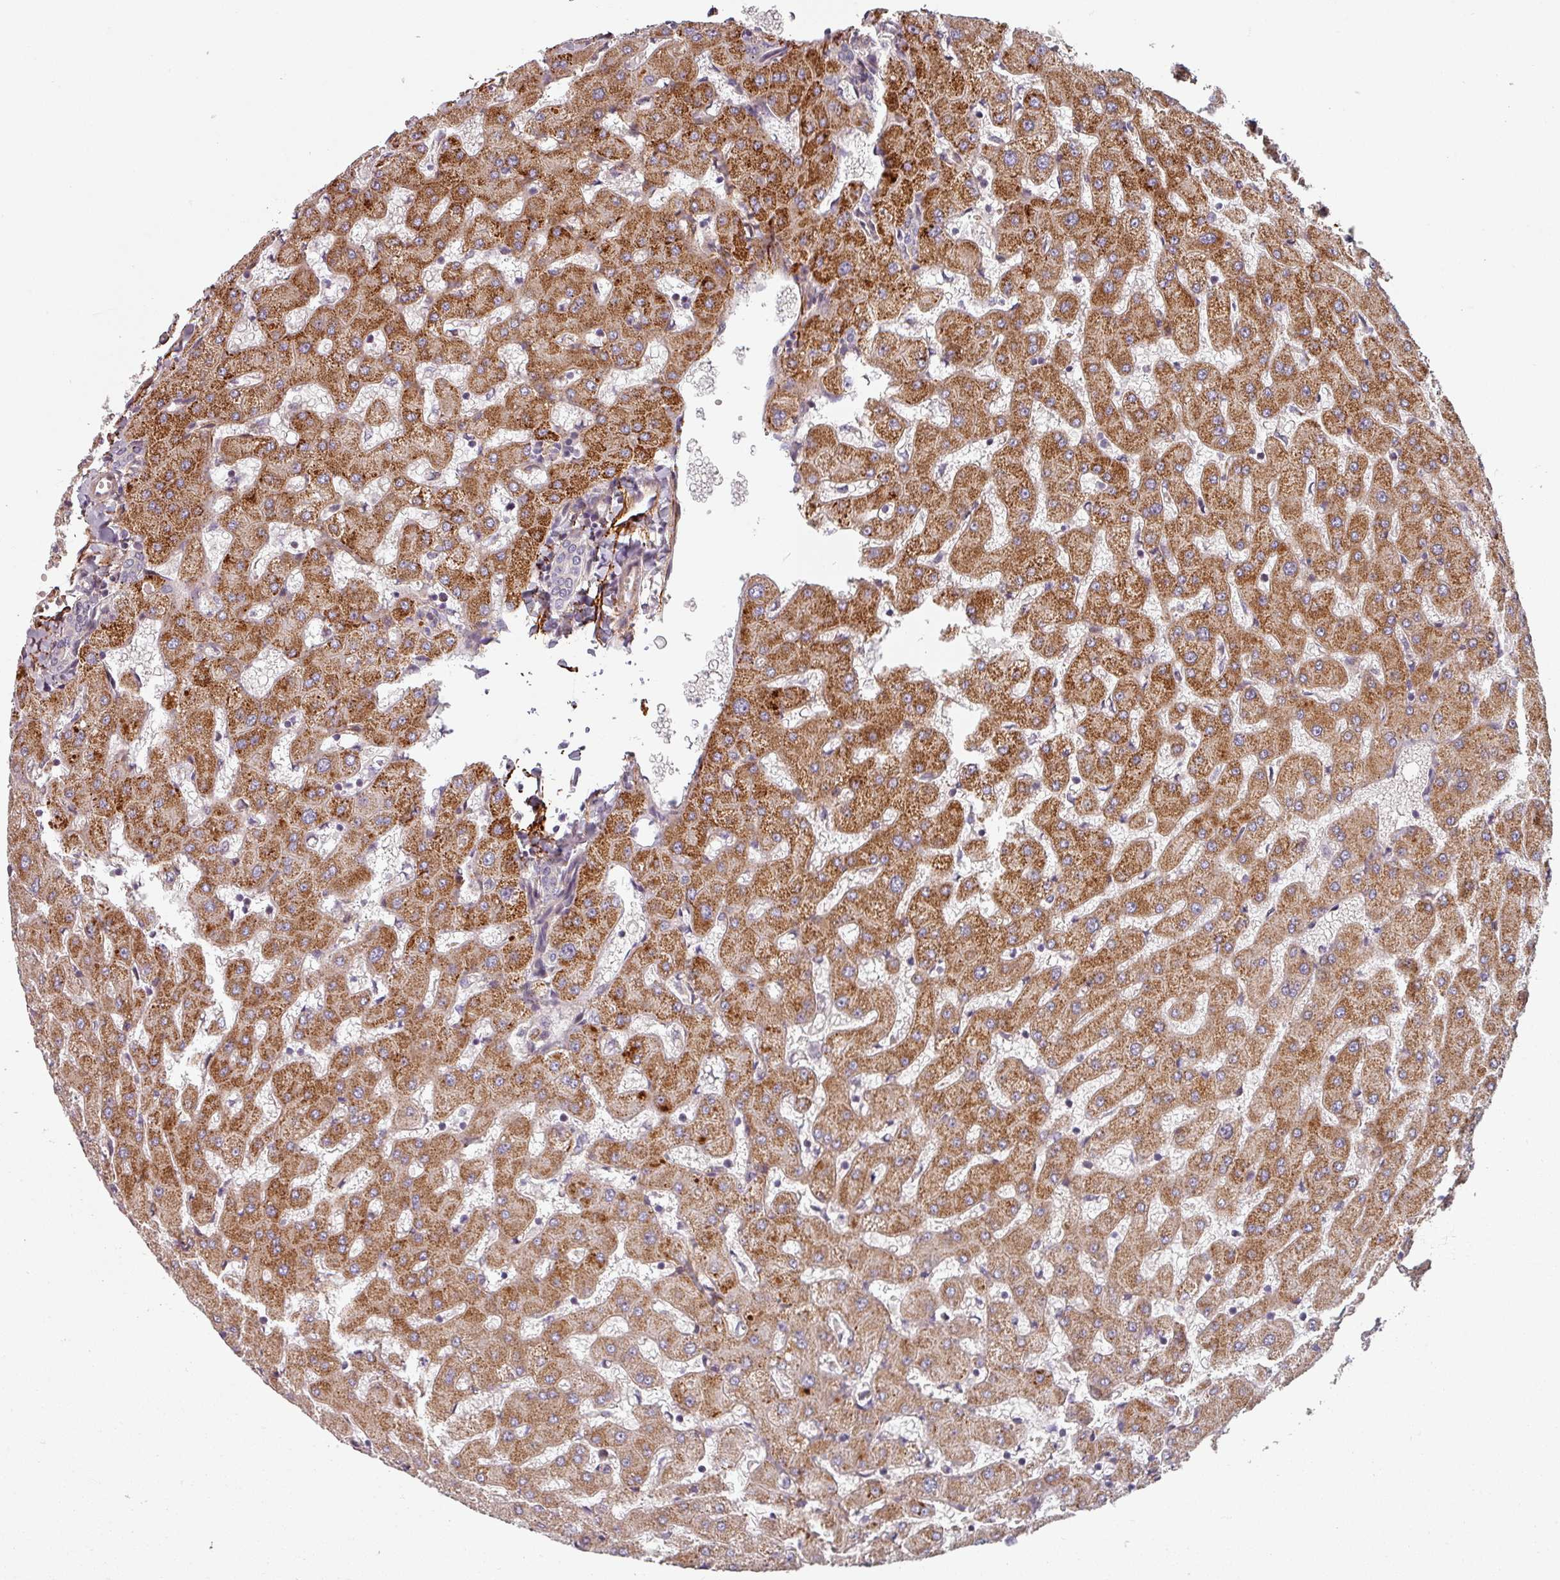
{"staining": {"intensity": "negative", "quantity": "none", "location": "none"}, "tissue": "liver", "cell_type": "Cholangiocytes", "image_type": "normal", "snomed": [{"axis": "morphology", "description": "Normal tissue, NOS"}, {"axis": "topography", "description": "Liver"}], "caption": "High power microscopy histopathology image of an immunohistochemistry photomicrograph of unremarkable liver, revealing no significant expression in cholangiocytes. (Stains: DAB immunohistochemistry (IHC) with hematoxylin counter stain, Microscopy: brightfield microscopy at high magnification).", "gene": "CYB5RL", "patient": {"sex": "female", "age": 63}}